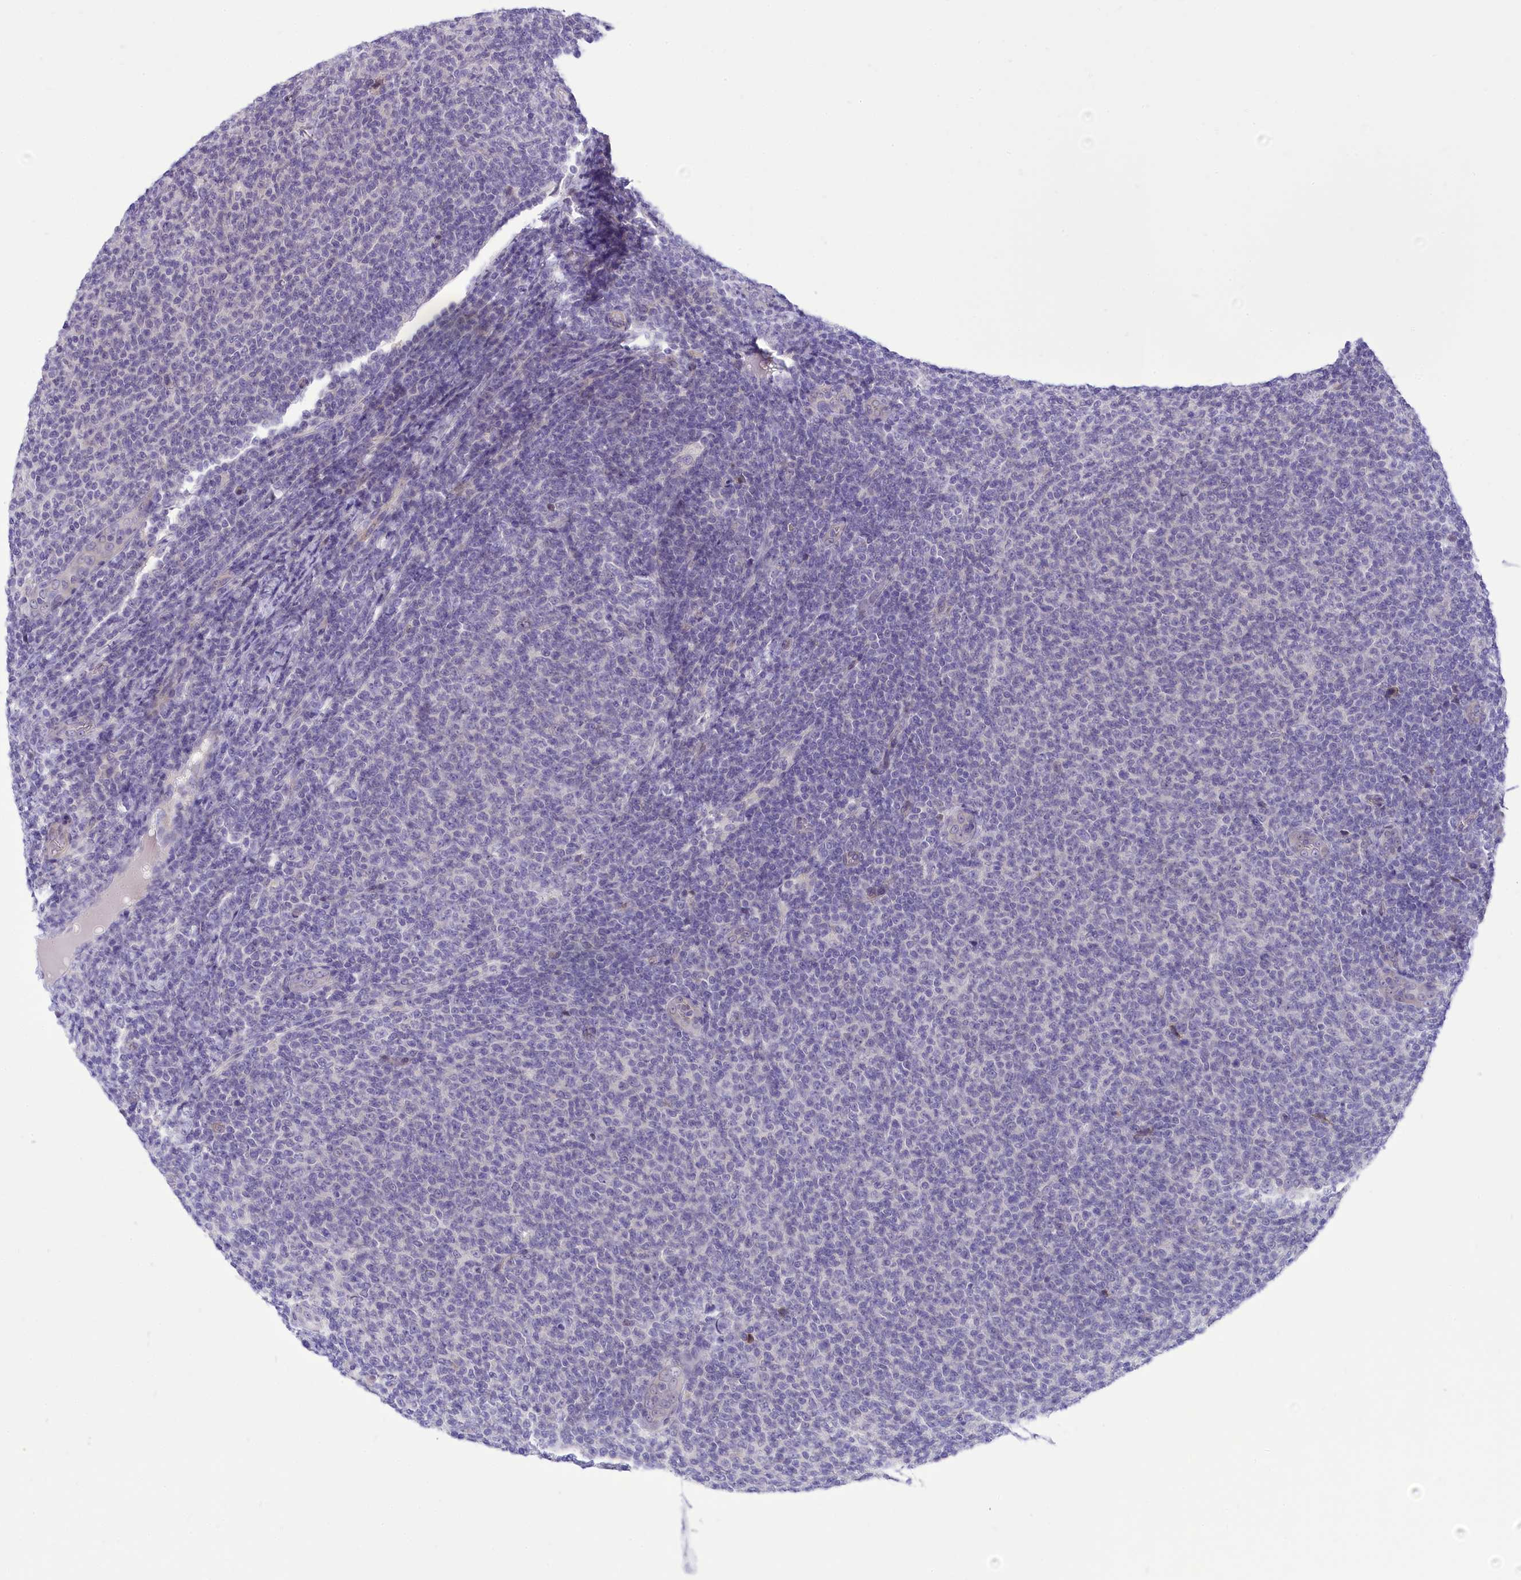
{"staining": {"intensity": "negative", "quantity": "none", "location": "none"}, "tissue": "lymphoma", "cell_type": "Tumor cells", "image_type": "cancer", "snomed": [{"axis": "morphology", "description": "Malignant lymphoma, non-Hodgkin's type, Low grade"}, {"axis": "topography", "description": "Lymph node"}], "caption": "The immunohistochemistry image has no significant staining in tumor cells of lymphoma tissue.", "gene": "DCAF16", "patient": {"sex": "male", "age": 66}}